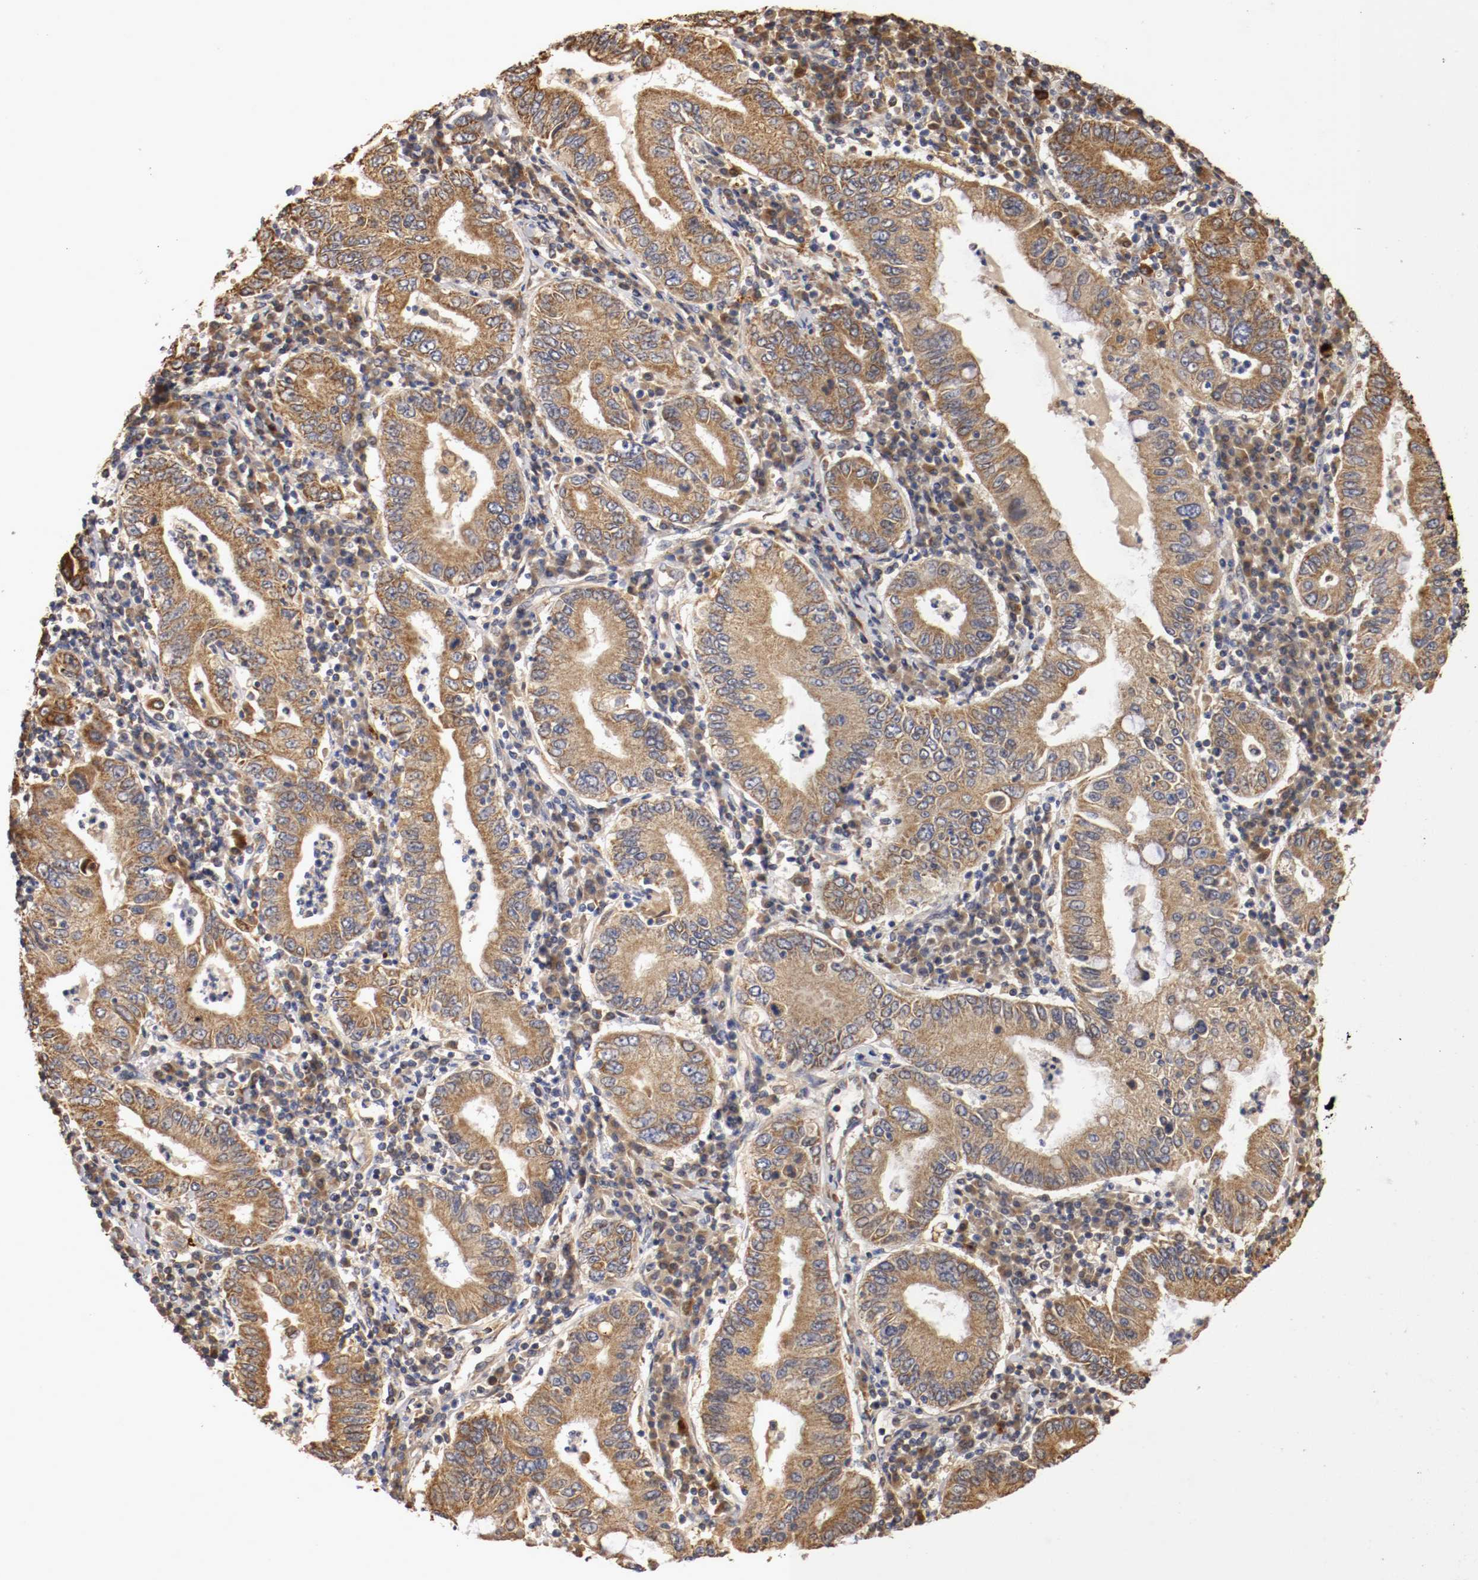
{"staining": {"intensity": "moderate", "quantity": ">75%", "location": "cytoplasmic/membranous"}, "tissue": "stomach cancer", "cell_type": "Tumor cells", "image_type": "cancer", "snomed": [{"axis": "morphology", "description": "Normal tissue, NOS"}, {"axis": "morphology", "description": "Adenocarcinoma, NOS"}, {"axis": "topography", "description": "Esophagus"}, {"axis": "topography", "description": "Stomach, upper"}, {"axis": "topography", "description": "Peripheral nerve tissue"}], "caption": "Stomach adenocarcinoma tissue demonstrates moderate cytoplasmic/membranous staining in about >75% of tumor cells, visualized by immunohistochemistry.", "gene": "VEZT", "patient": {"sex": "male", "age": 62}}